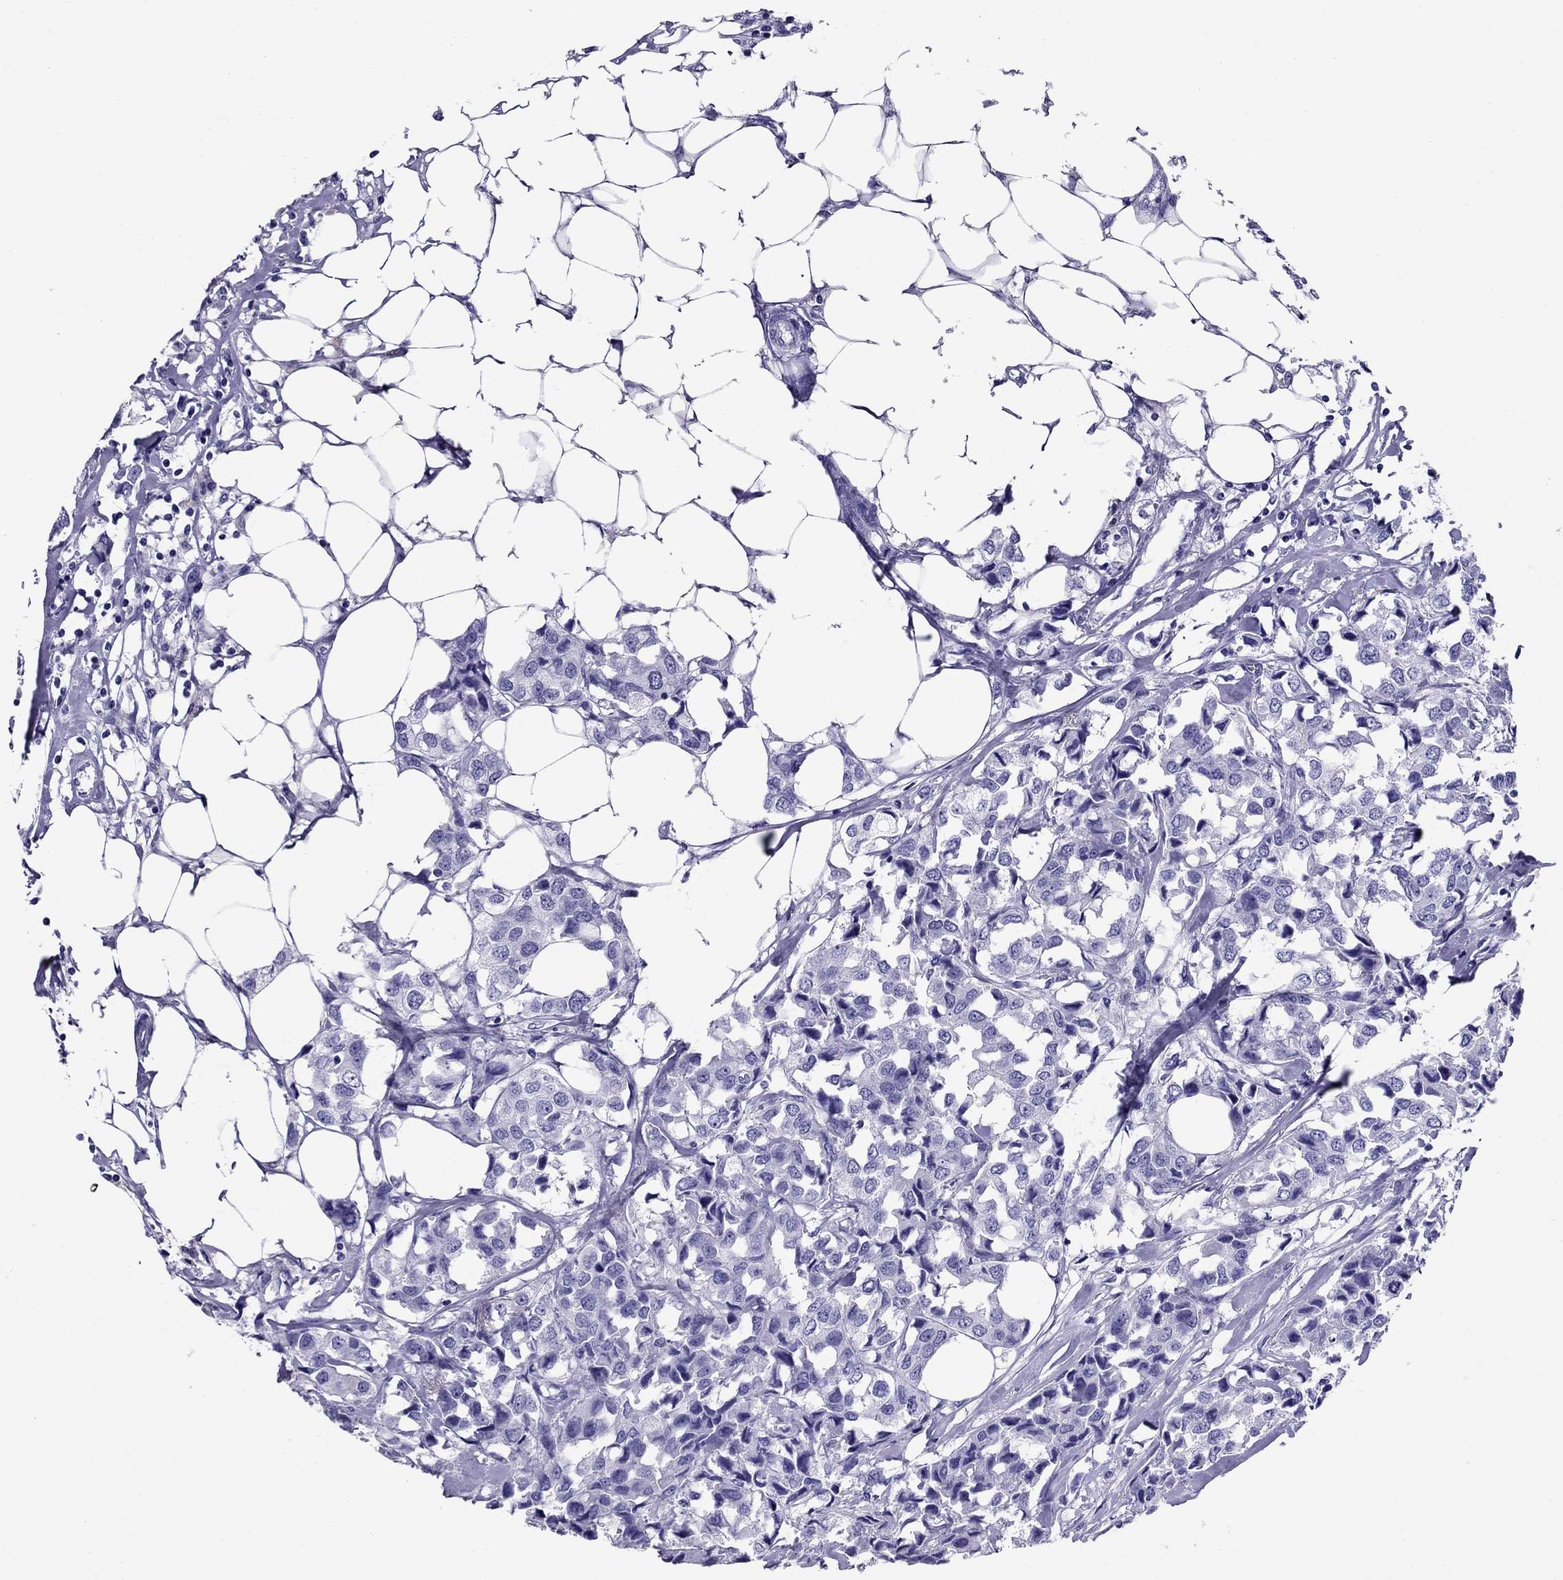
{"staining": {"intensity": "negative", "quantity": "none", "location": "none"}, "tissue": "breast cancer", "cell_type": "Tumor cells", "image_type": "cancer", "snomed": [{"axis": "morphology", "description": "Duct carcinoma"}, {"axis": "topography", "description": "Breast"}], "caption": "The immunohistochemistry (IHC) micrograph has no significant expression in tumor cells of breast cancer (intraductal carcinoma) tissue. Nuclei are stained in blue.", "gene": "AVPR1B", "patient": {"sex": "female", "age": 80}}